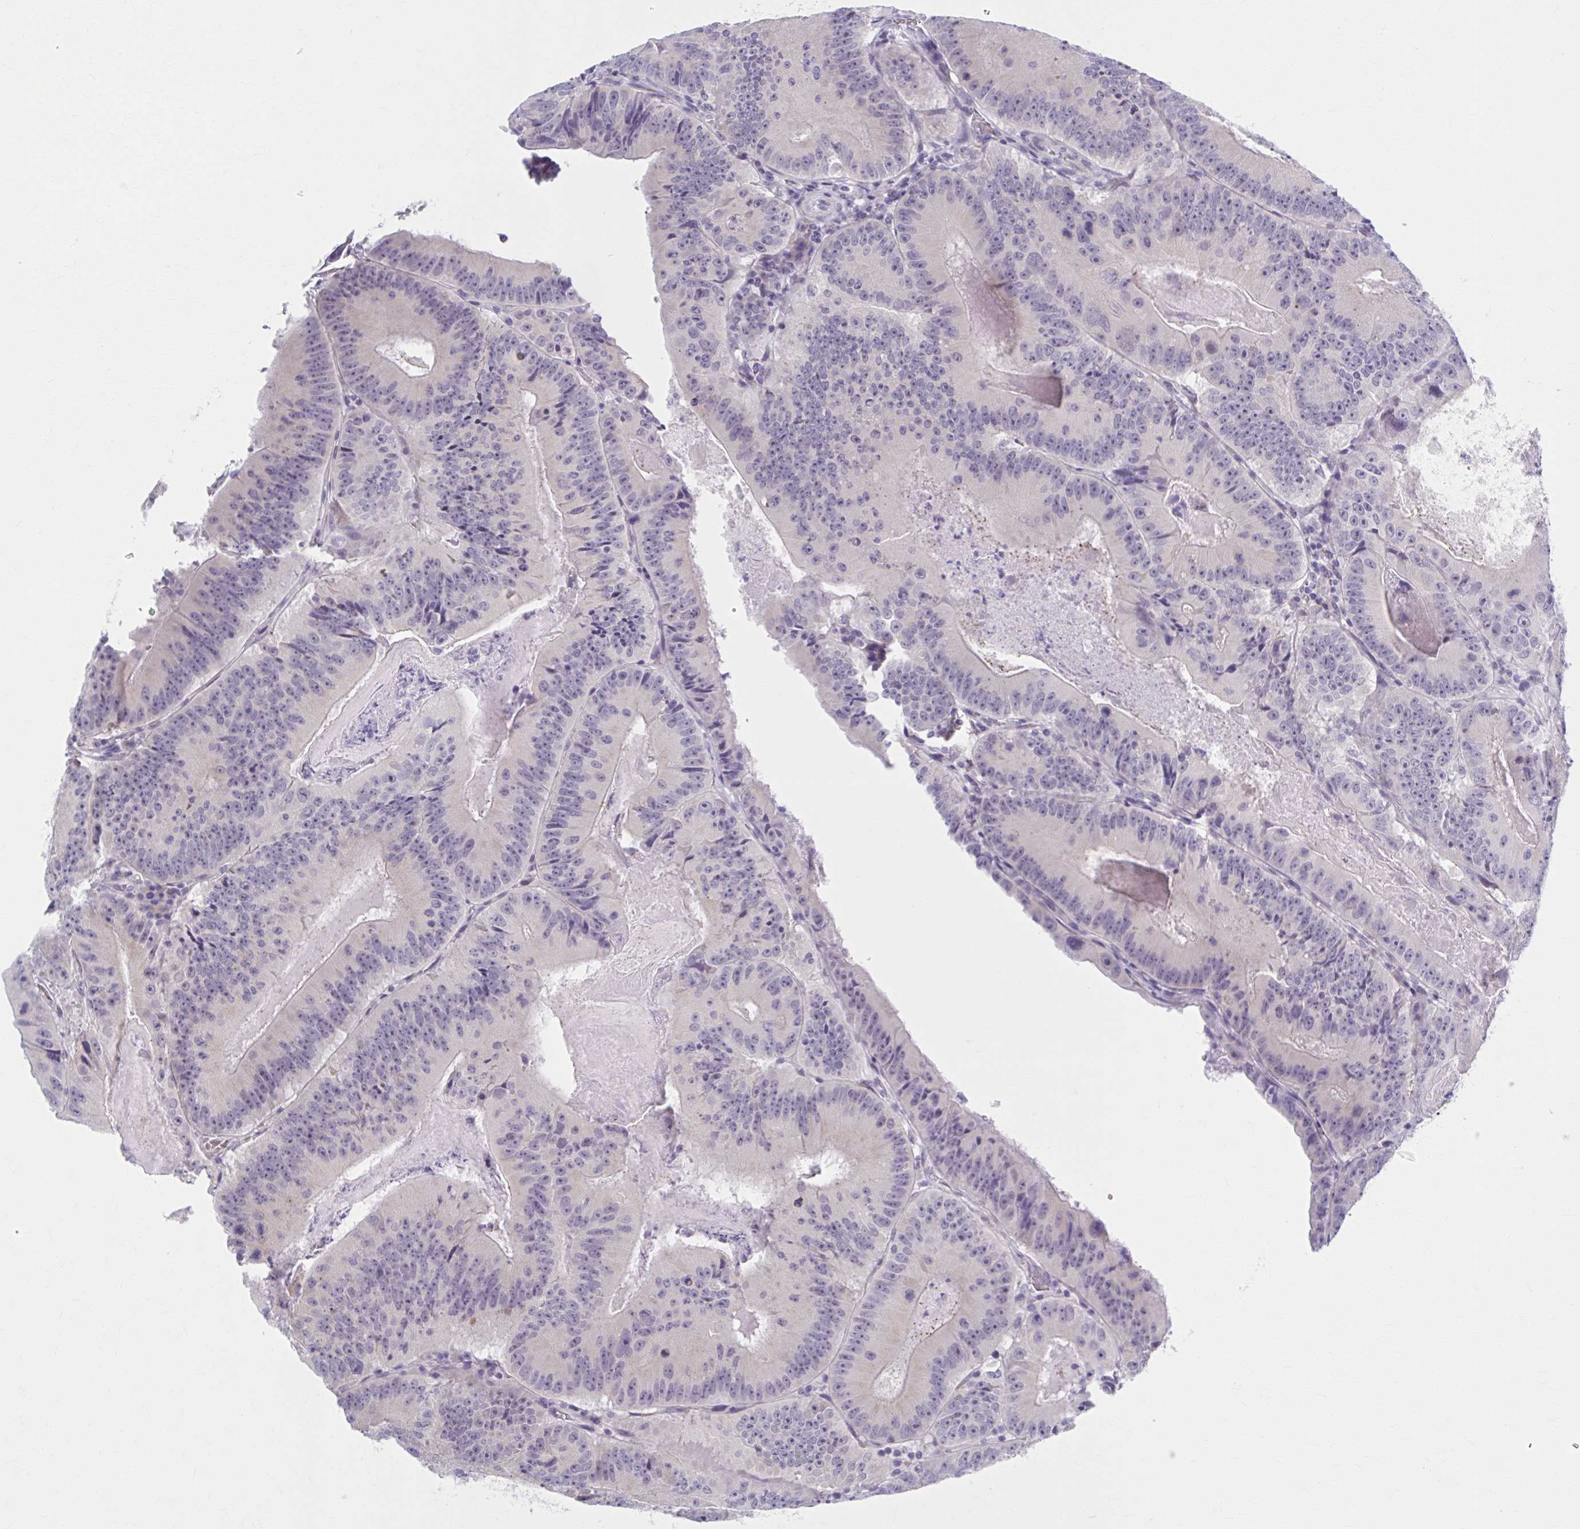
{"staining": {"intensity": "negative", "quantity": "none", "location": "none"}, "tissue": "colorectal cancer", "cell_type": "Tumor cells", "image_type": "cancer", "snomed": [{"axis": "morphology", "description": "Adenocarcinoma, NOS"}, {"axis": "topography", "description": "Colon"}], "caption": "A micrograph of colorectal adenocarcinoma stained for a protein displays no brown staining in tumor cells. (Stains: DAB IHC with hematoxylin counter stain, Microscopy: brightfield microscopy at high magnification).", "gene": "CCDC105", "patient": {"sex": "female", "age": 86}}